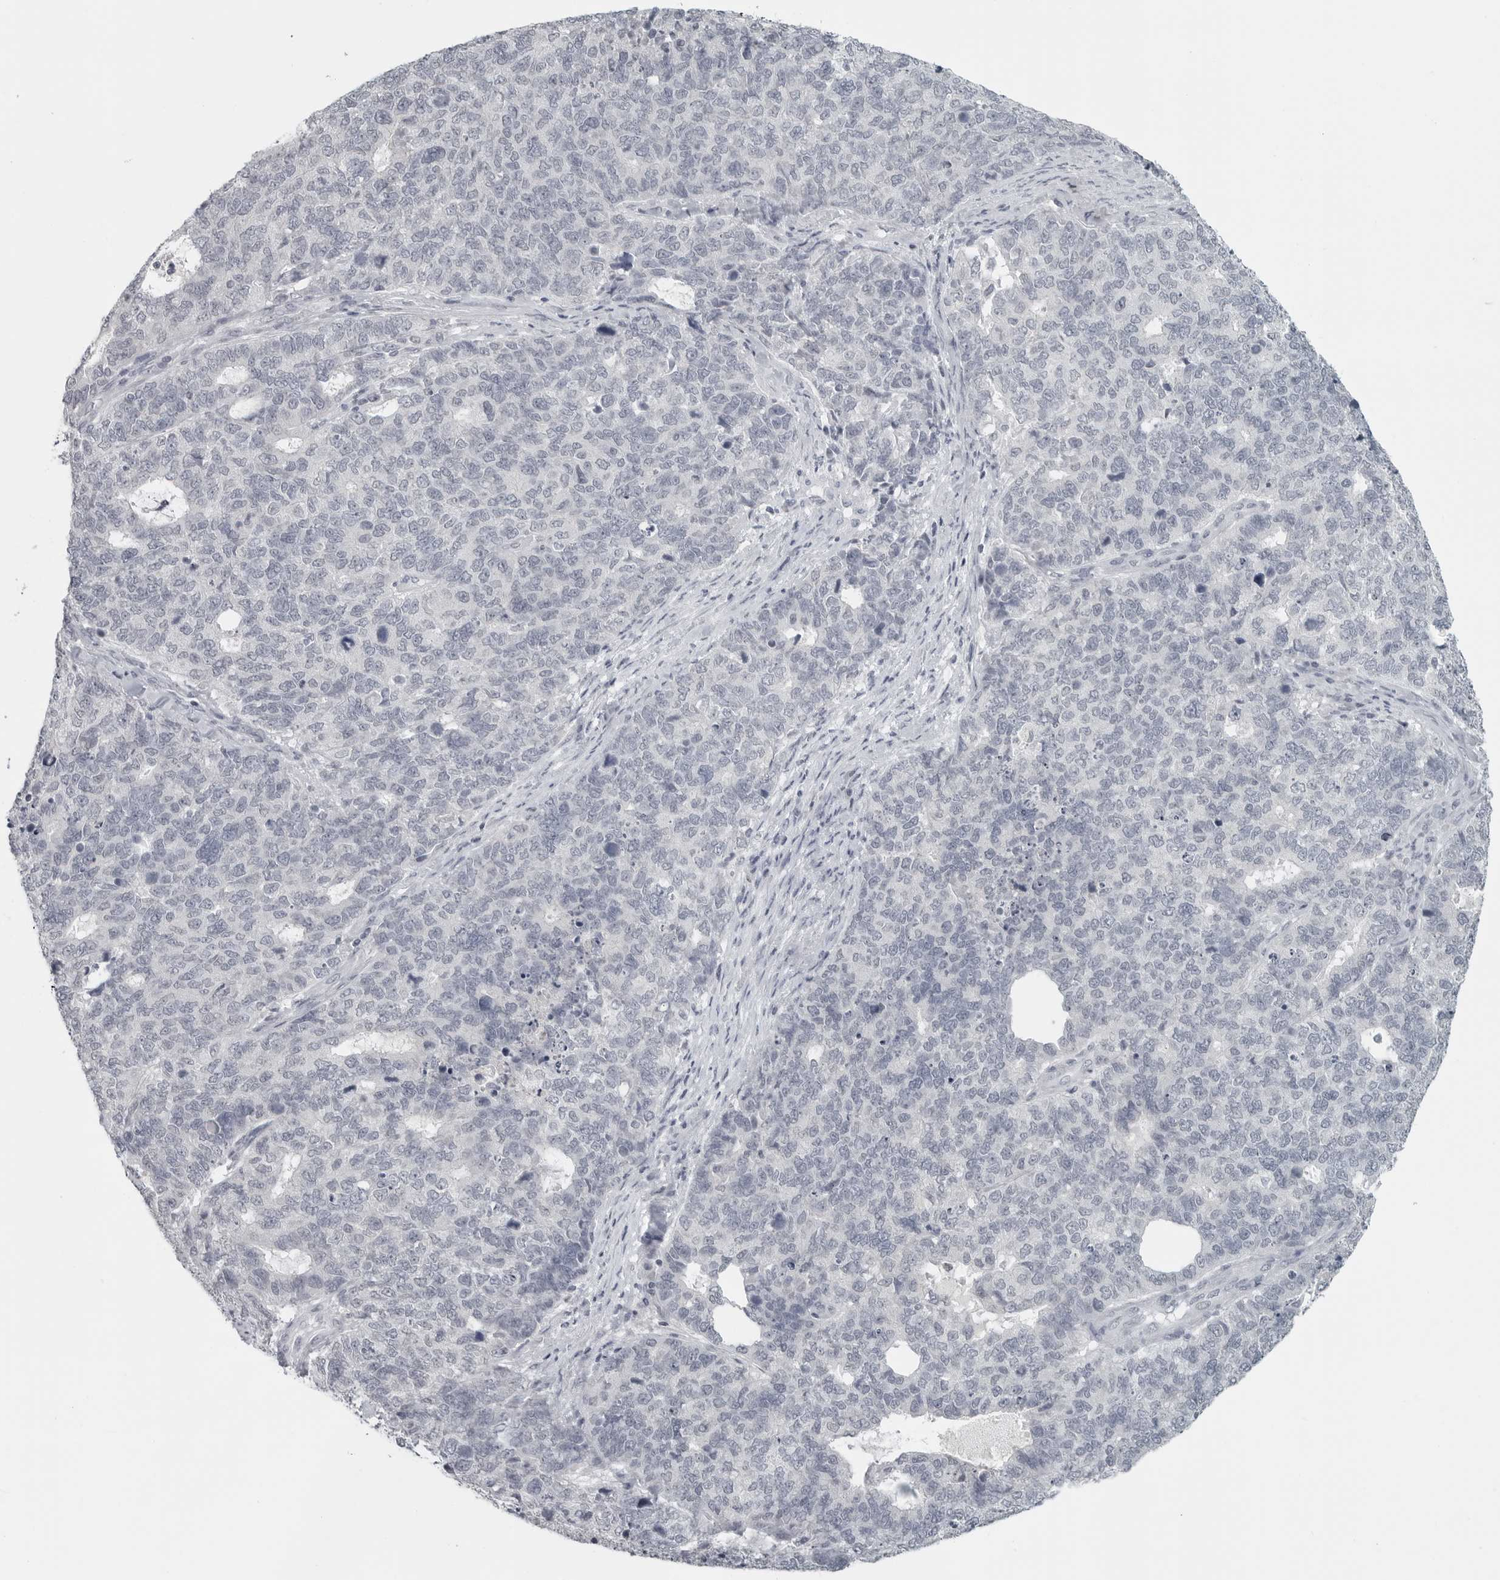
{"staining": {"intensity": "negative", "quantity": "none", "location": "none"}, "tissue": "cervical cancer", "cell_type": "Tumor cells", "image_type": "cancer", "snomed": [{"axis": "morphology", "description": "Squamous cell carcinoma, NOS"}, {"axis": "topography", "description": "Cervix"}], "caption": "This is an immunohistochemistry (IHC) histopathology image of cervical squamous cell carcinoma. There is no positivity in tumor cells.", "gene": "BPIFA1", "patient": {"sex": "female", "age": 63}}